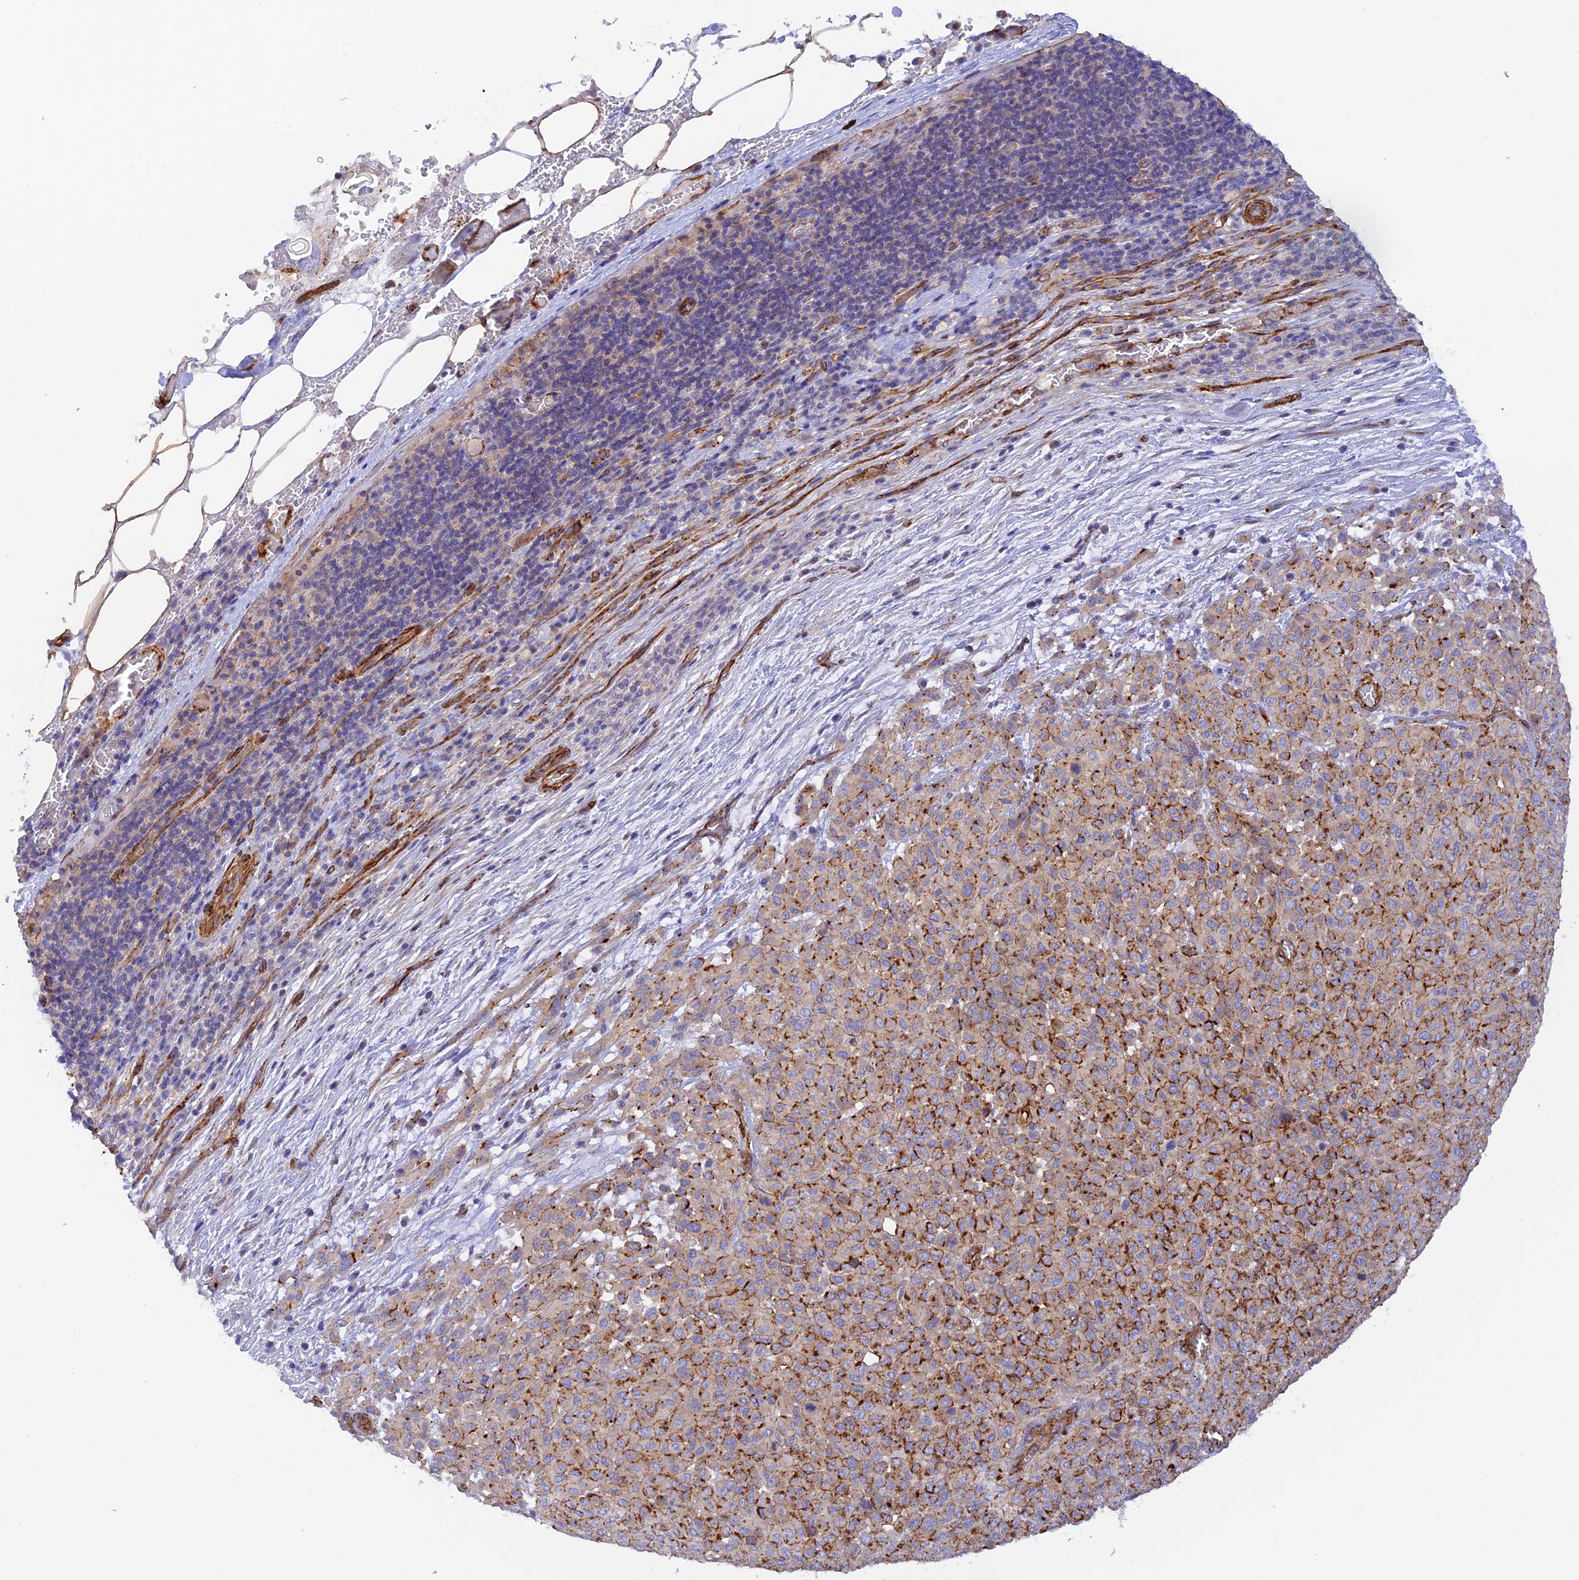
{"staining": {"intensity": "moderate", "quantity": ">75%", "location": "cytoplasmic/membranous"}, "tissue": "melanoma", "cell_type": "Tumor cells", "image_type": "cancer", "snomed": [{"axis": "morphology", "description": "Malignant melanoma, Metastatic site"}, {"axis": "topography", "description": "Skin"}], "caption": "A histopathology image of melanoma stained for a protein displays moderate cytoplasmic/membranous brown staining in tumor cells. (DAB (3,3'-diaminobenzidine) IHC with brightfield microscopy, high magnification).", "gene": "MYO9A", "patient": {"sex": "female", "age": 81}}